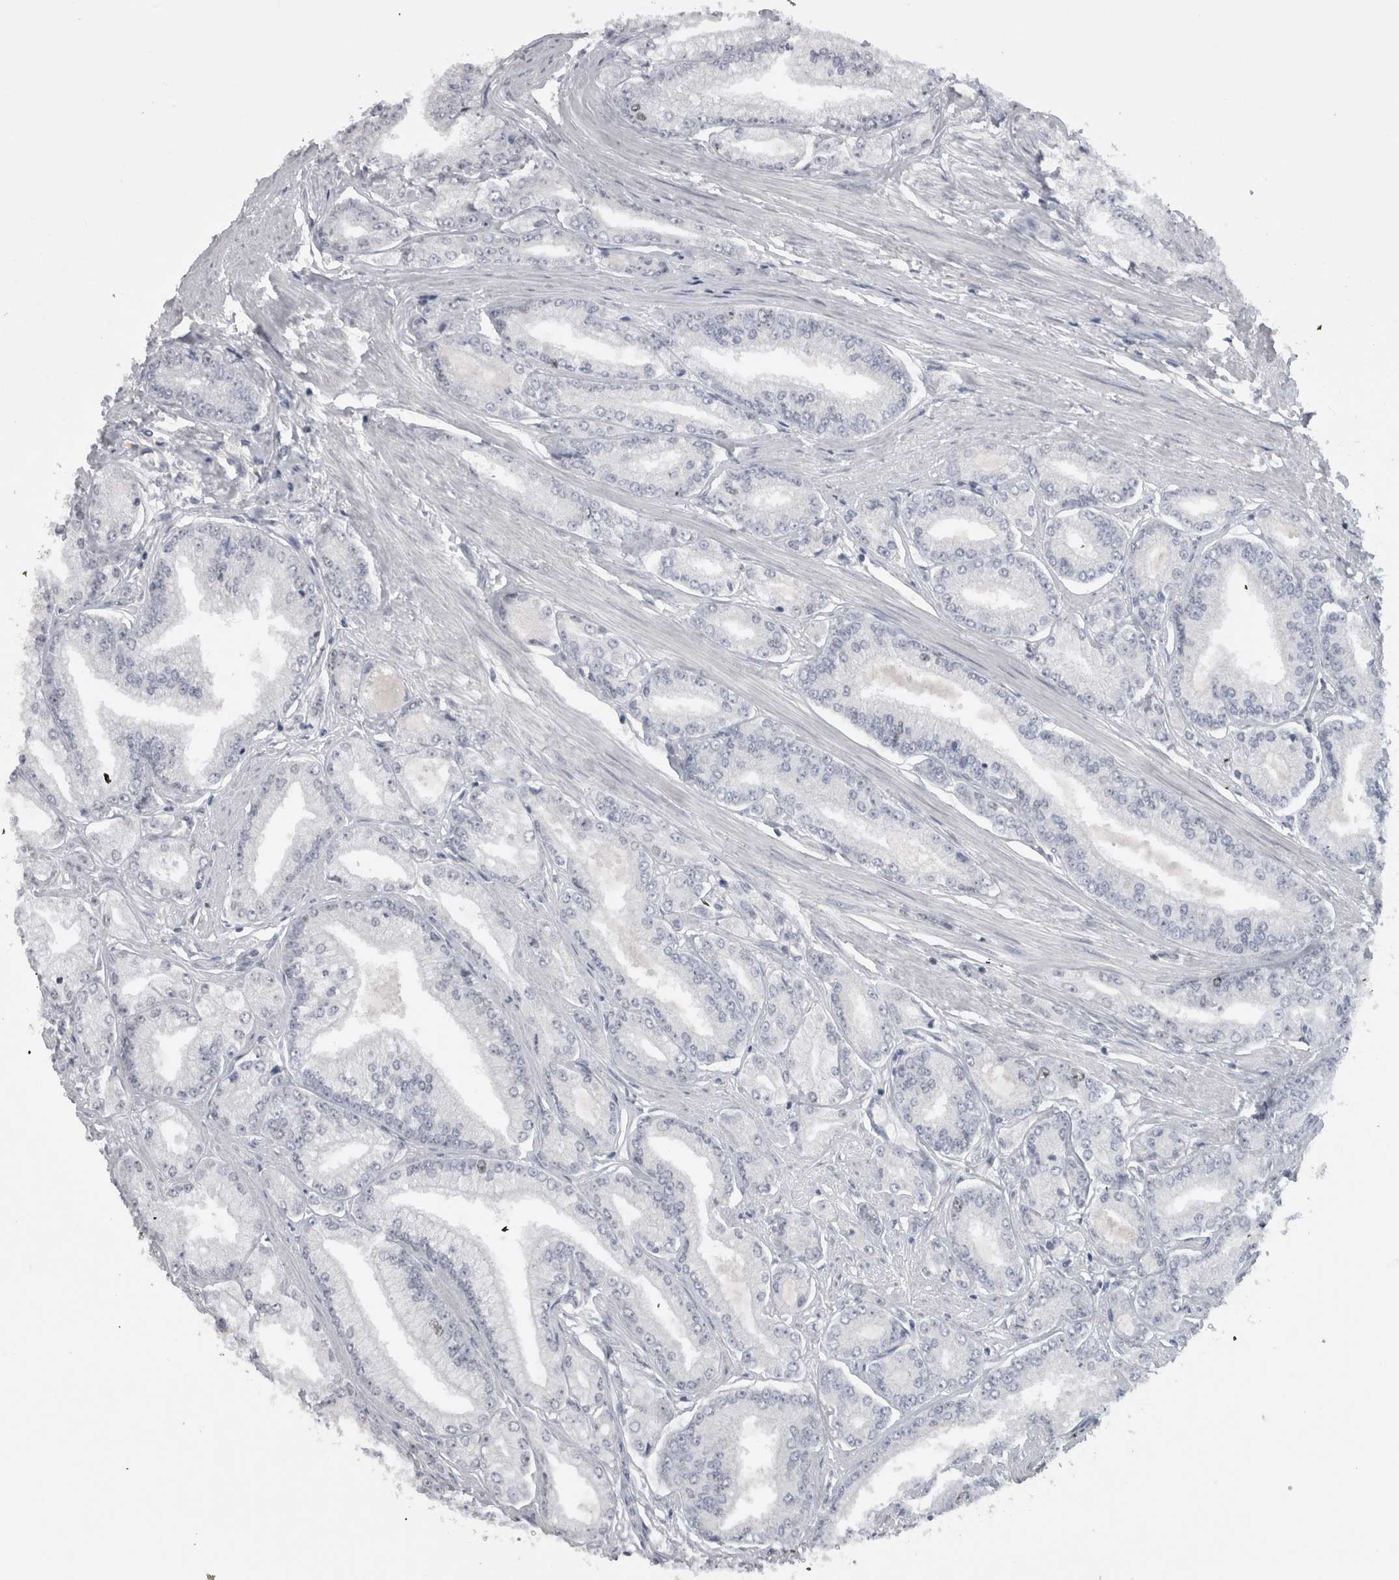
{"staining": {"intensity": "negative", "quantity": "none", "location": "none"}, "tissue": "prostate cancer", "cell_type": "Tumor cells", "image_type": "cancer", "snomed": [{"axis": "morphology", "description": "Adenocarcinoma, Low grade"}, {"axis": "topography", "description": "Prostate"}], "caption": "Prostate cancer (adenocarcinoma (low-grade)) was stained to show a protein in brown. There is no significant positivity in tumor cells.", "gene": "KIF18B", "patient": {"sex": "male", "age": 52}}